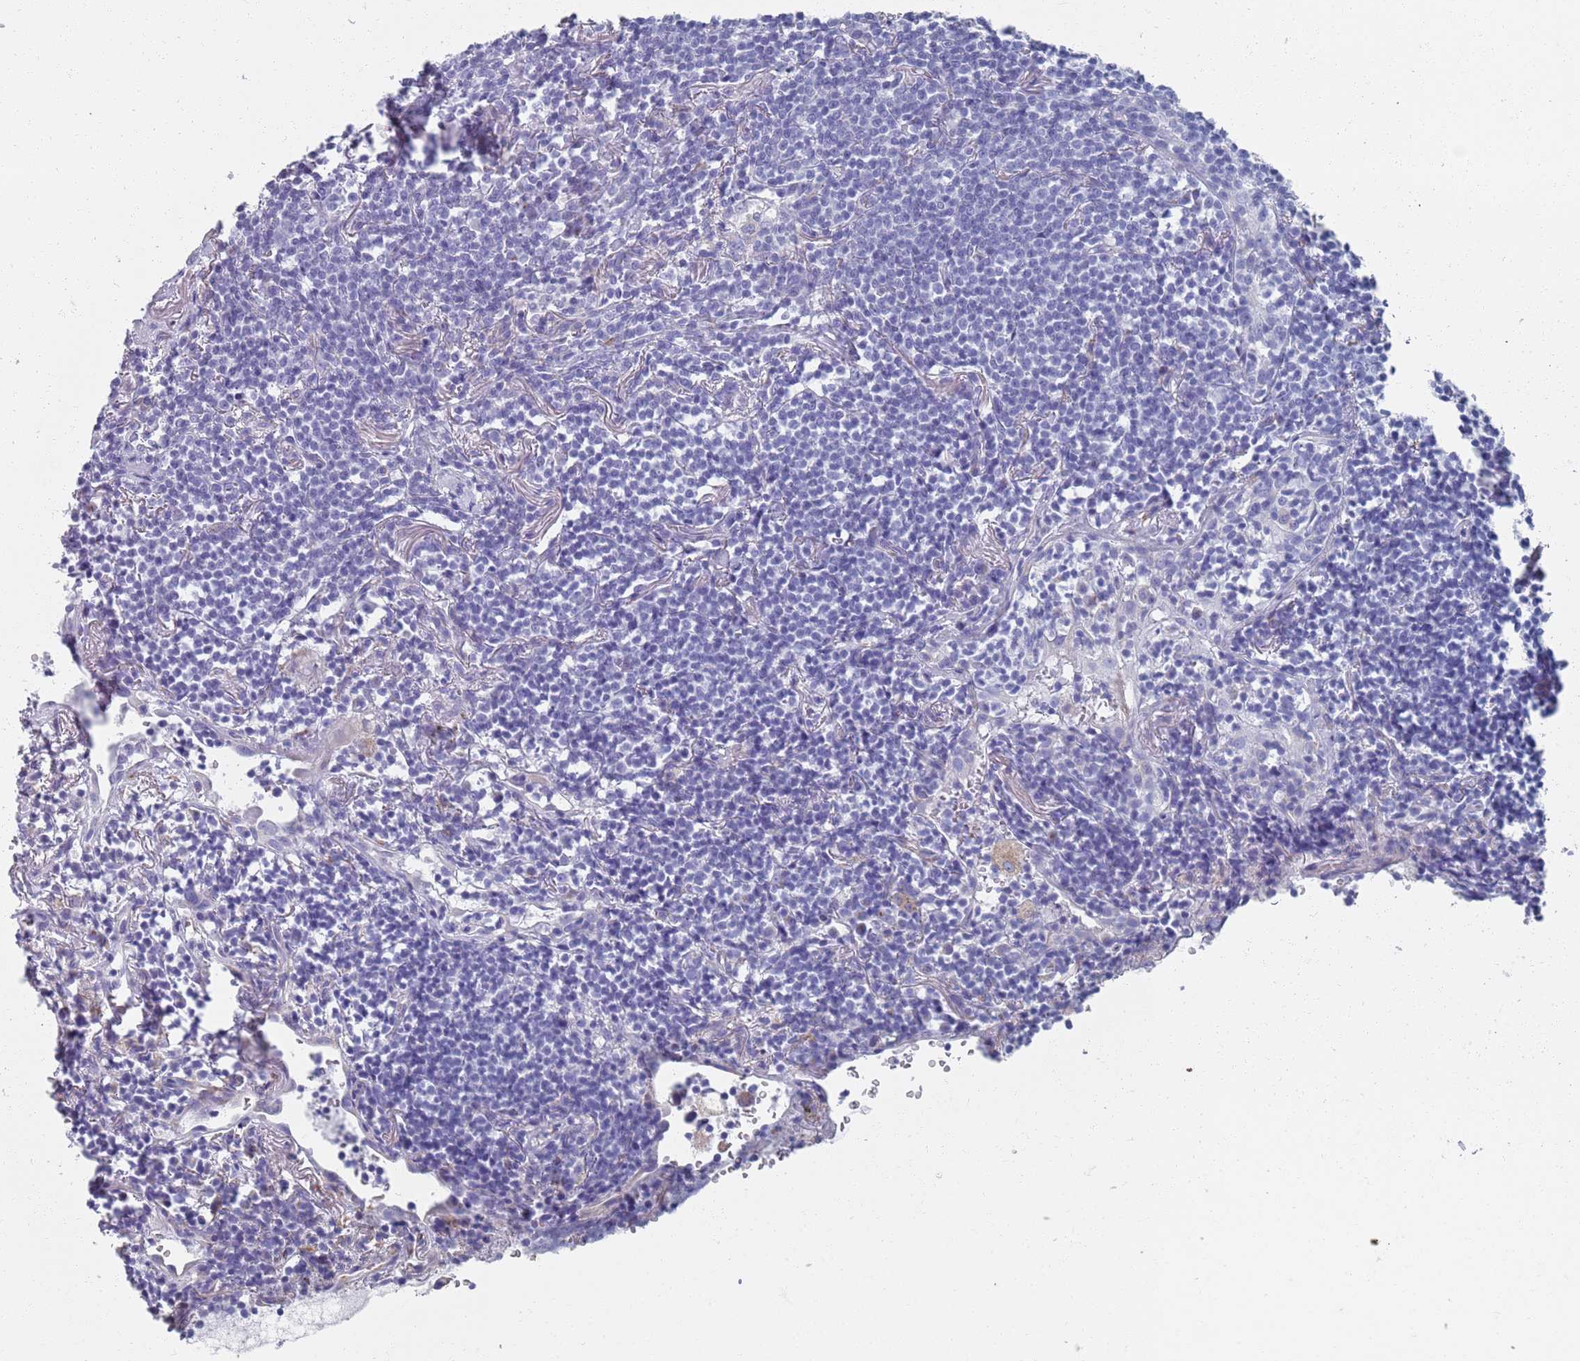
{"staining": {"intensity": "negative", "quantity": "none", "location": "none"}, "tissue": "lymphoma", "cell_type": "Tumor cells", "image_type": "cancer", "snomed": [{"axis": "morphology", "description": "Malignant lymphoma, non-Hodgkin's type, Low grade"}, {"axis": "topography", "description": "Lung"}], "caption": "An image of human malignant lymphoma, non-Hodgkin's type (low-grade) is negative for staining in tumor cells. The staining was performed using DAB to visualize the protein expression in brown, while the nuclei were stained in blue with hematoxylin (Magnification: 20x).", "gene": "PLOD1", "patient": {"sex": "female", "age": 71}}